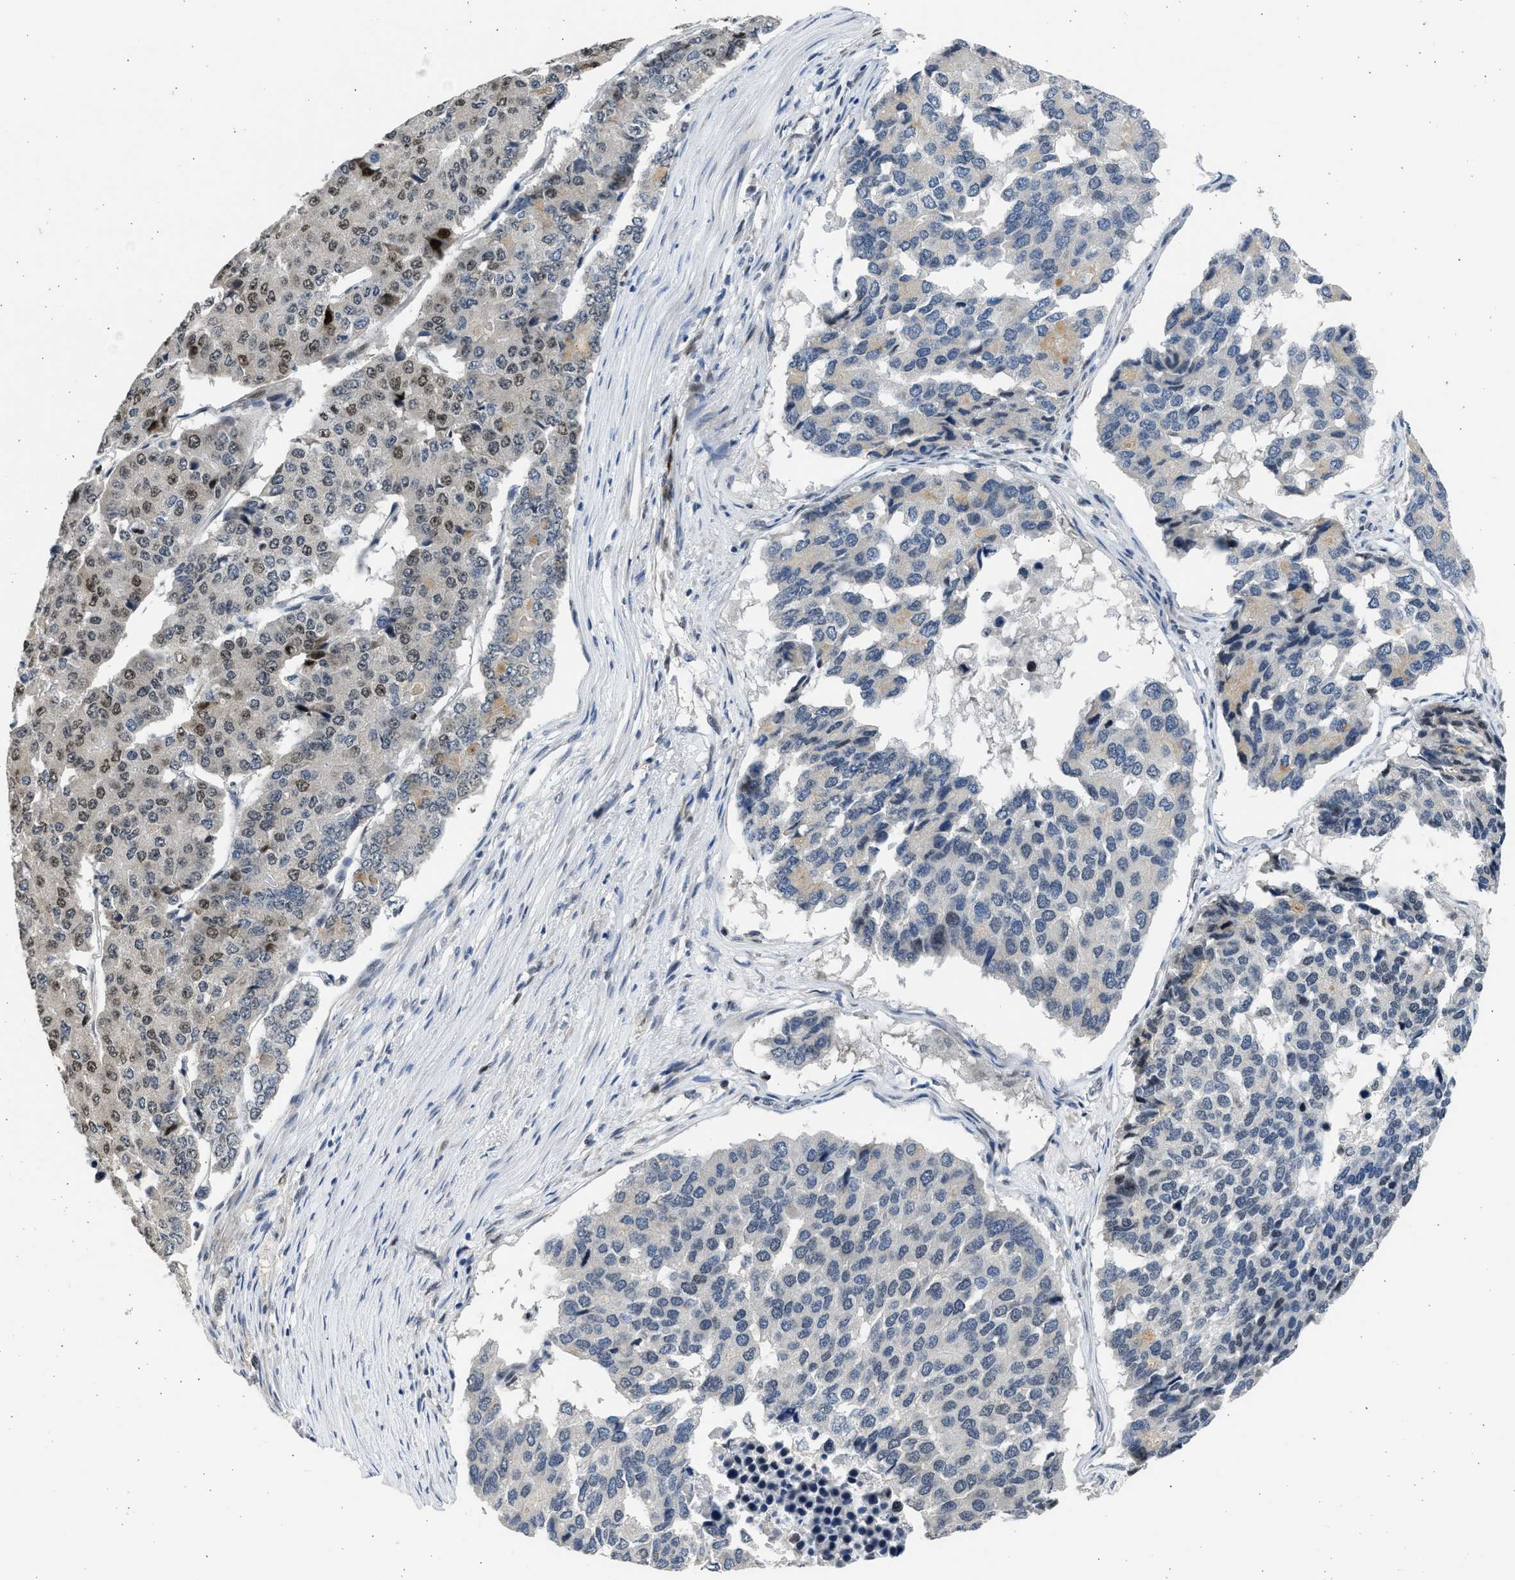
{"staining": {"intensity": "moderate", "quantity": "25%-75%", "location": "nuclear"}, "tissue": "pancreatic cancer", "cell_type": "Tumor cells", "image_type": "cancer", "snomed": [{"axis": "morphology", "description": "Adenocarcinoma, NOS"}, {"axis": "topography", "description": "Pancreas"}], "caption": "Approximately 25%-75% of tumor cells in pancreatic cancer reveal moderate nuclear protein expression as visualized by brown immunohistochemical staining.", "gene": "HMGN3", "patient": {"sex": "male", "age": 50}}